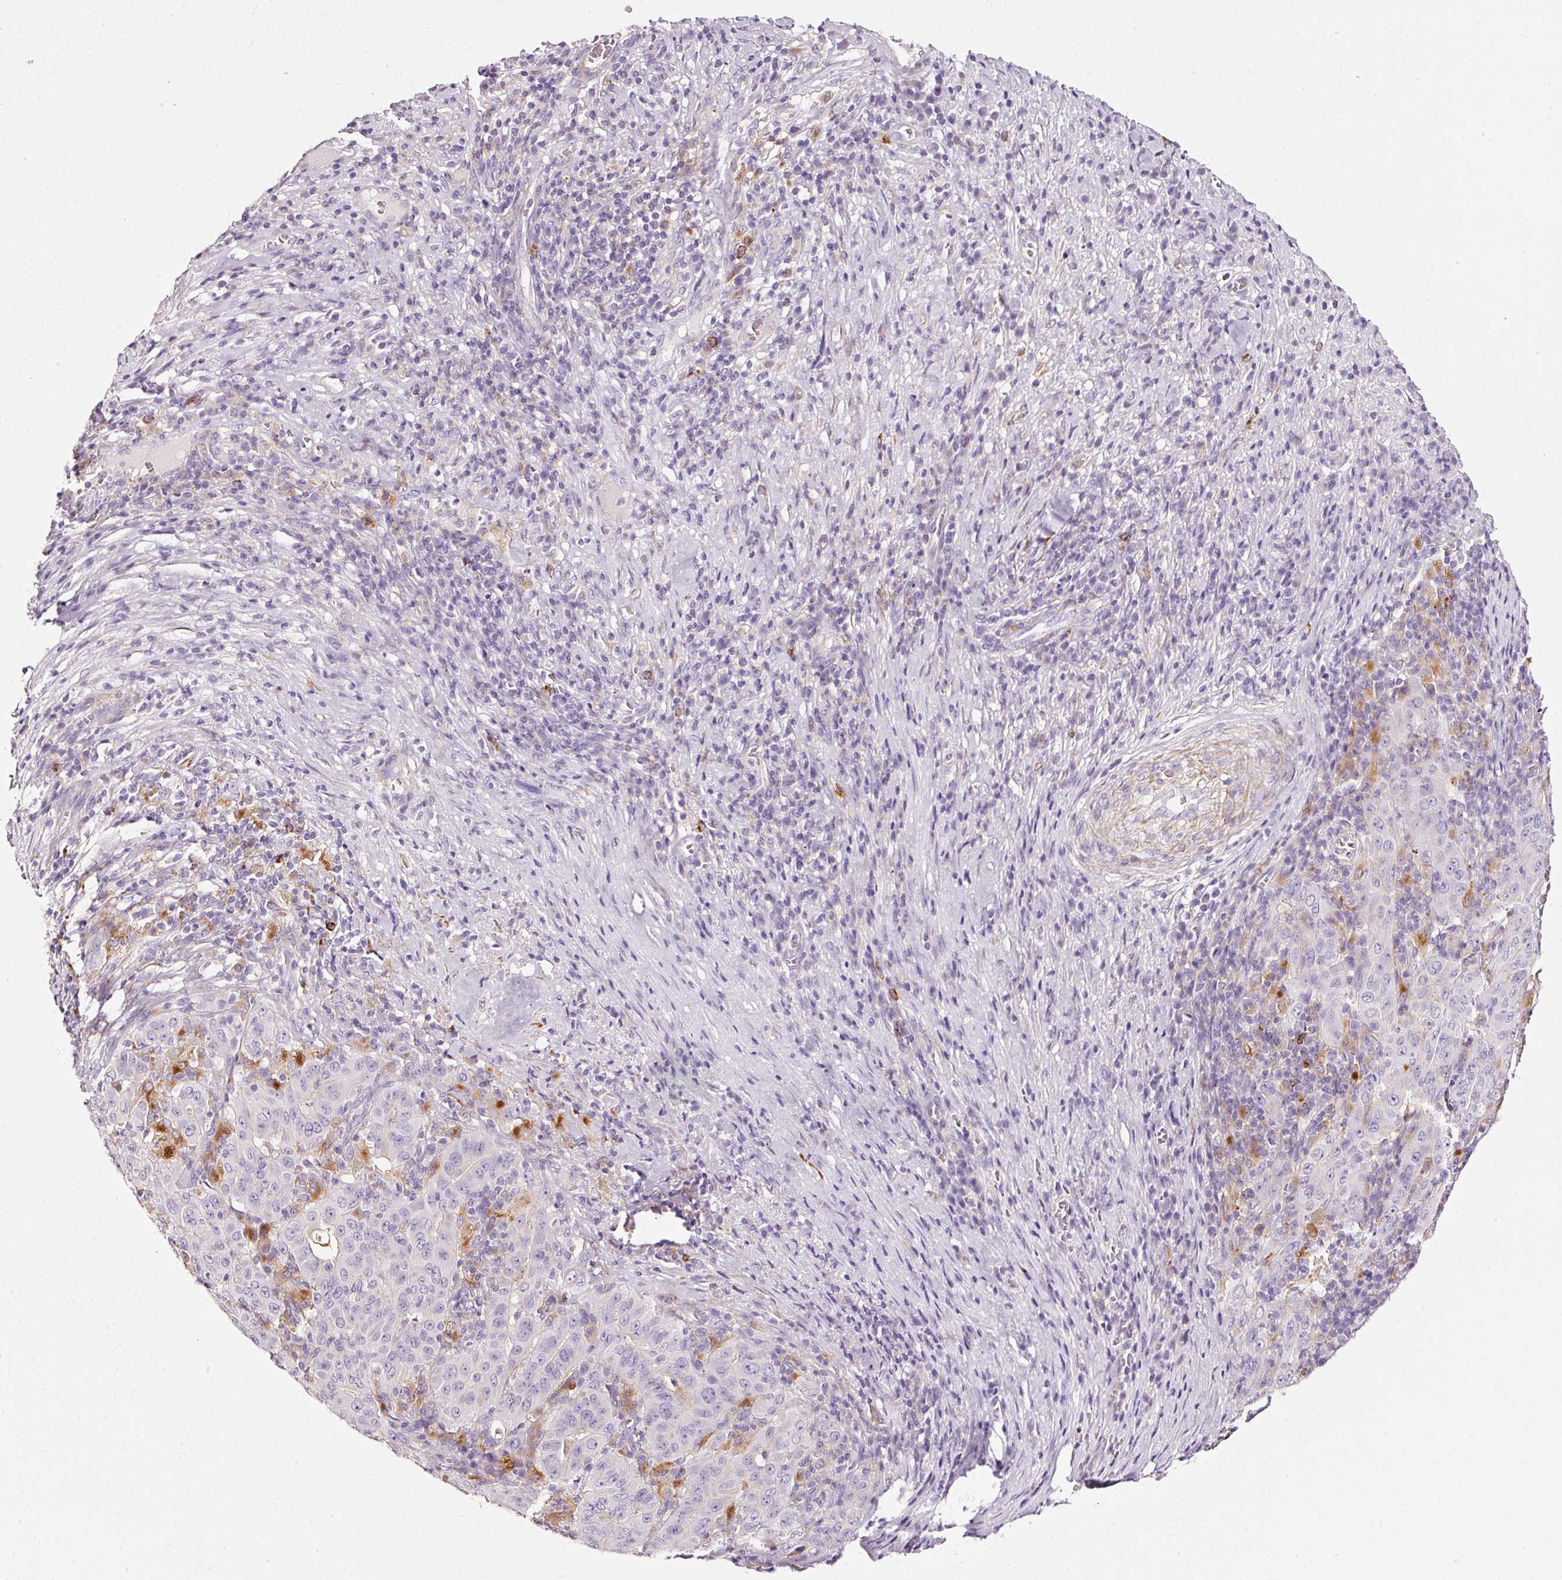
{"staining": {"intensity": "negative", "quantity": "none", "location": "none"}, "tissue": "pancreatic cancer", "cell_type": "Tumor cells", "image_type": "cancer", "snomed": [{"axis": "morphology", "description": "Adenocarcinoma, NOS"}, {"axis": "topography", "description": "Pancreas"}], "caption": "Immunohistochemistry image of neoplastic tissue: pancreatic cancer stained with DAB displays no significant protein positivity in tumor cells.", "gene": "CYB561A3", "patient": {"sex": "male", "age": 63}}